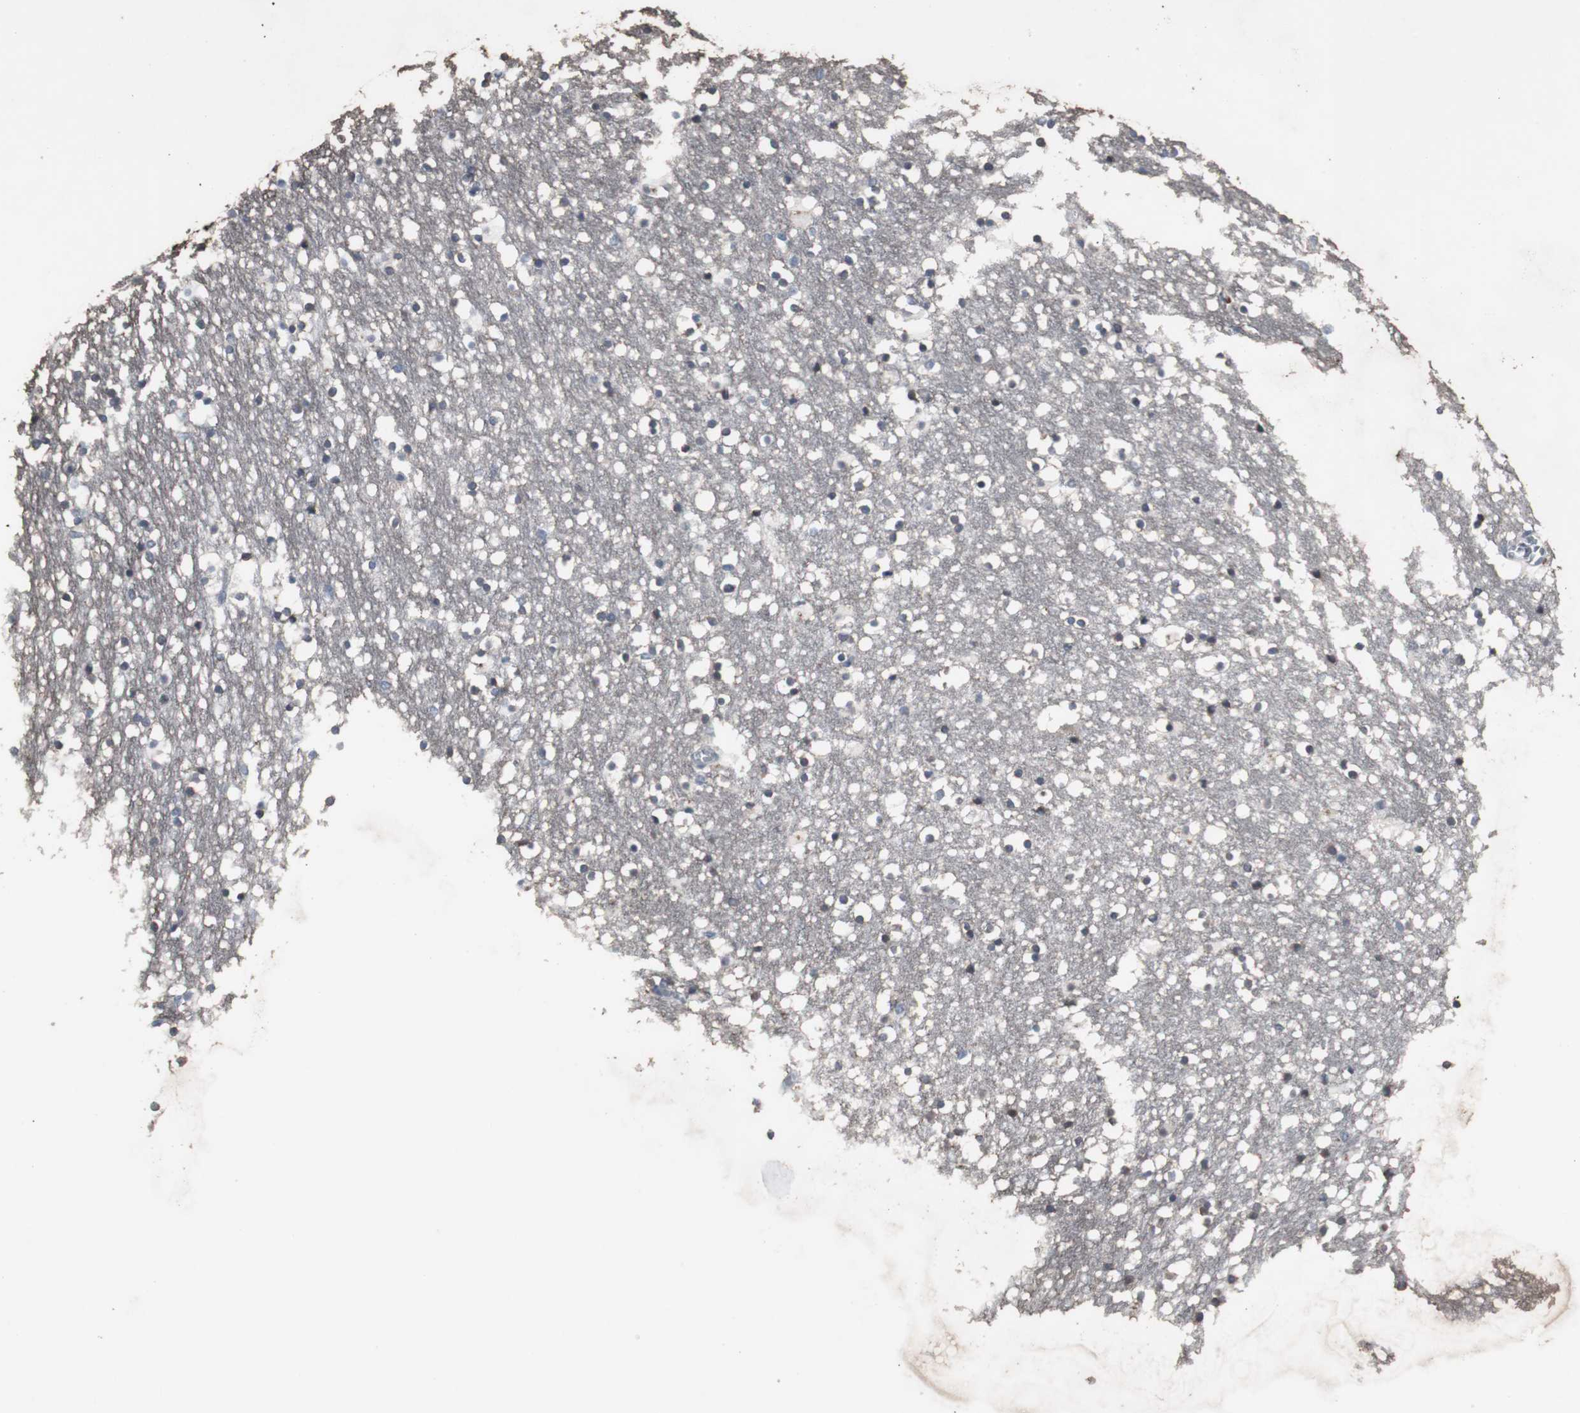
{"staining": {"intensity": "negative", "quantity": "none", "location": "none"}, "tissue": "caudate", "cell_type": "Glial cells", "image_type": "normal", "snomed": [{"axis": "morphology", "description": "Normal tissue, NOS"}, {"axis": "topography", "description": "Lateral ventricle wall"}], "caption": "This is a micrograph of immunohistochemistry staining of normal caudate, which shows no staining in glial cells.", "gene": "ACAA1", "patient": {"sex": "male", "age": 45}}